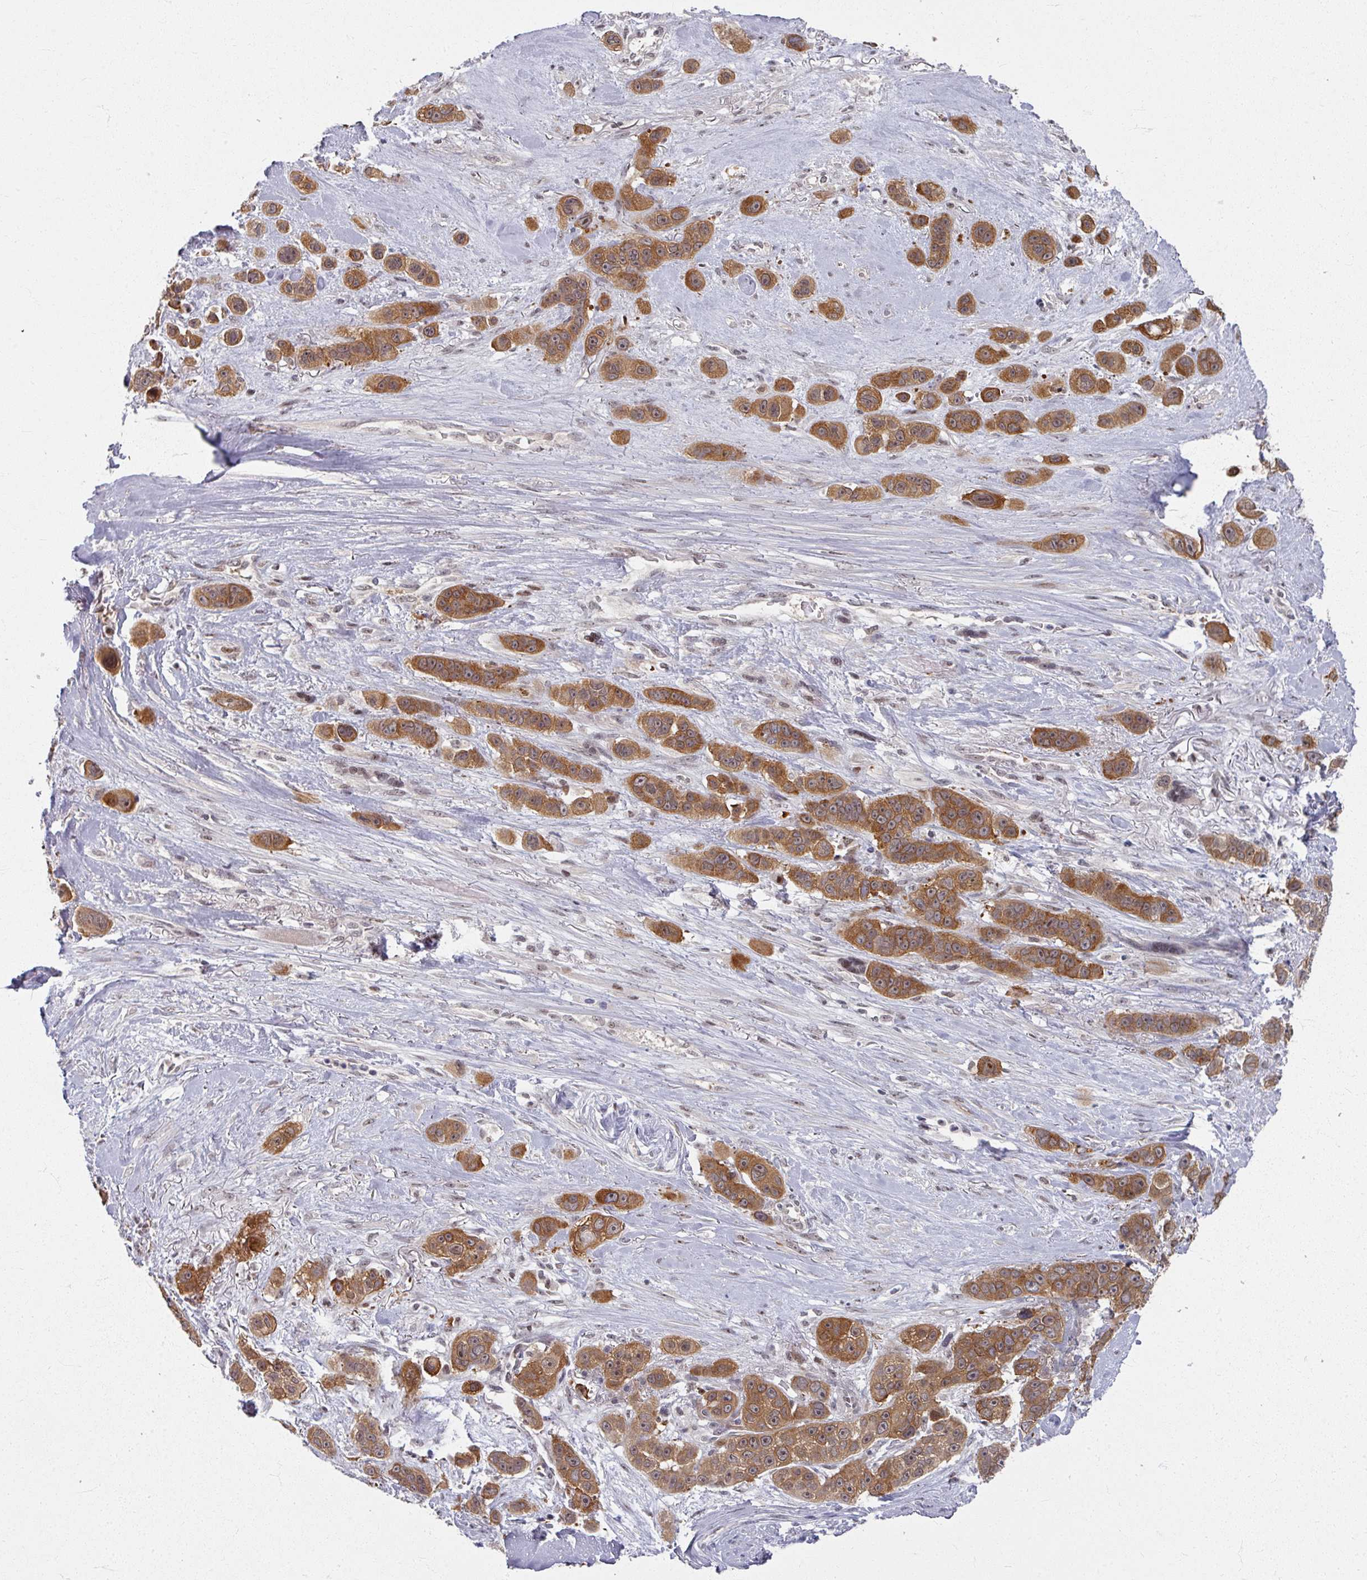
{"staining": {"intensity": "moderate", "quantity": ">75%", "location": "cytoplasmic/membranous"}, "tissue": "skin cancer", "cell_type": "Tumor cells", "image_type": "cancer", "snomed": [{"axis": "morphology", "description": "Squamous cell carcinoma, NOS"}, {"axis": "topography", "description": "Skin"}], "caption": "A medium amount of moderate cytoplasmic/membranous expression is seen in about >75% of tumor cells in skin cancer (squamous cell carcinoma) tissue. (Stains: DAB in brown, nuclei in blue, Microscopy: brightfield microscopy at high magnification).", "gene": "KLC3", "patient": {"sex": "male", "age": 67}}